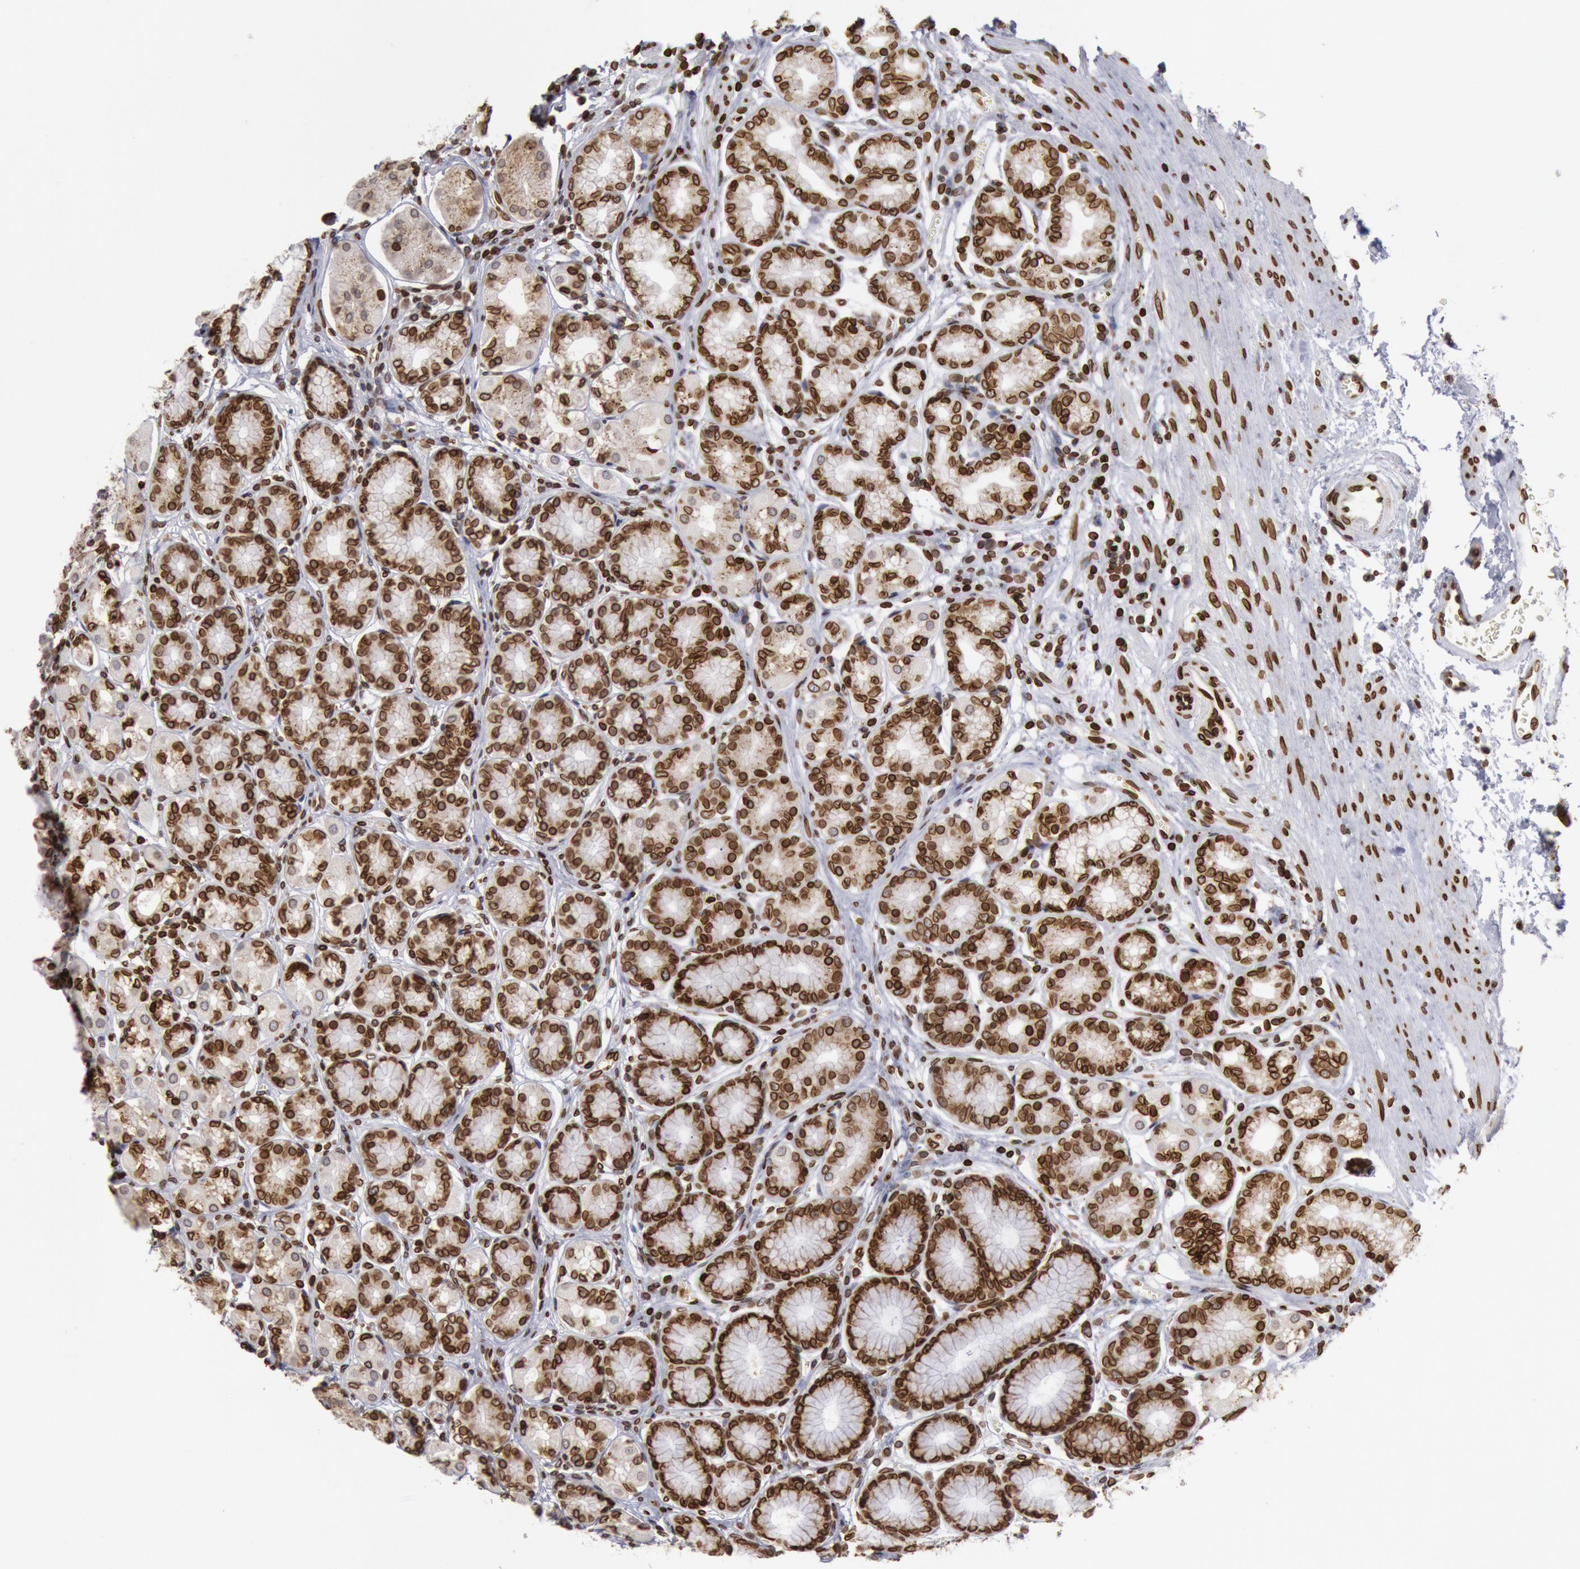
{"staining": {"intensity": "strong", "quantity": ">75%", "location": "cytoplasmic/membranous,nuclear"}, "tissue": "stomach", "cell_type": "Glandular cells", "image_type": "normal", "snomed": [{"axis": "morphology", "description": "Normal tissue, NOS"}, {"axis": "topography", "description": "Stomach"}, {"axis": "topography", "description": "Stomach, lower"}], "caption": "Immunohistochemistry (IHC) (DAB) staining of normal human stomach reveals strong cytoplasmic/membranous,nuclear protein staining in approximately >75% of glandular cells.", "gene": "SUN2", "patient": {"sex": "male", "age": 76}}